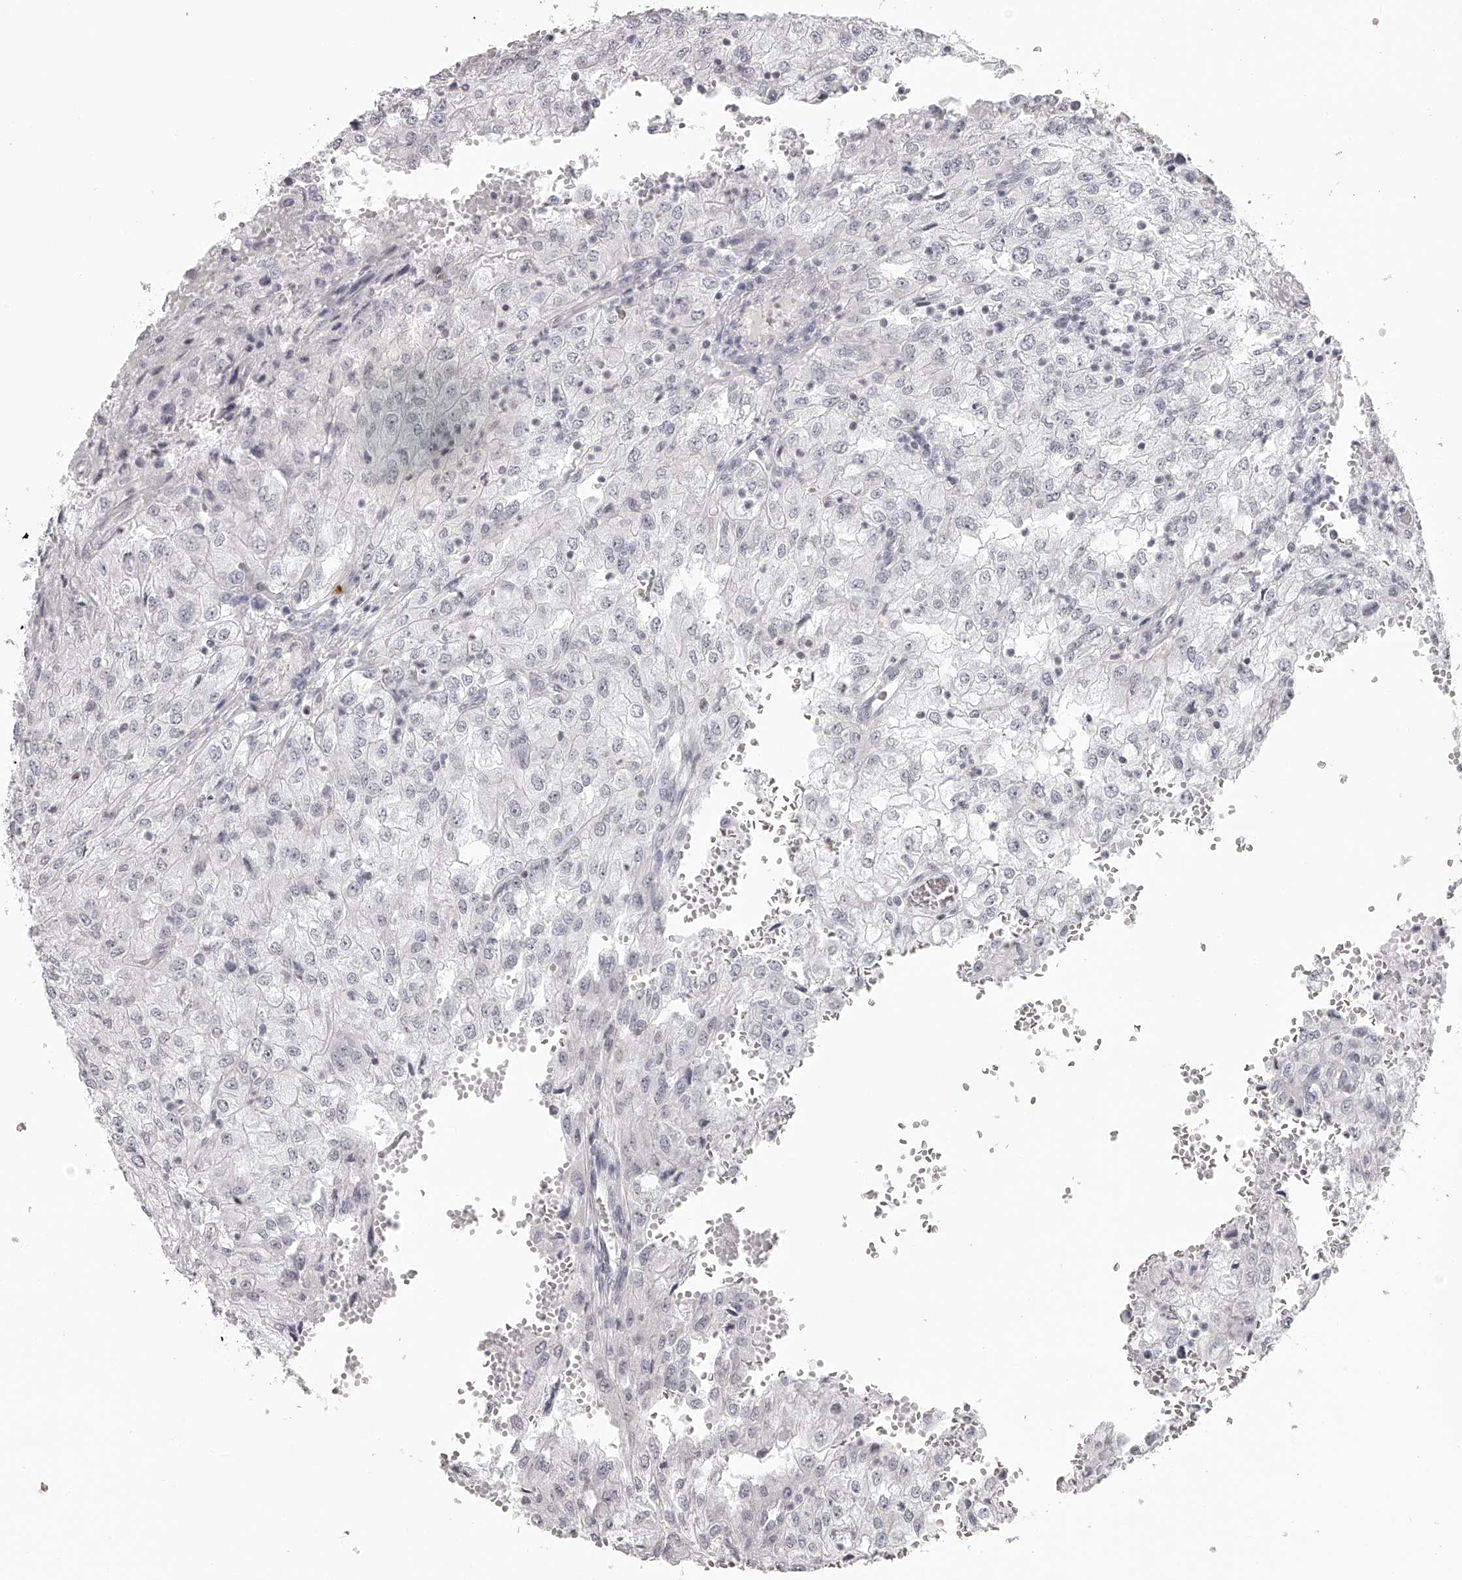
{"staining": {"intensity": "negative", "quantity": "none", "location": "none"}, "tissue": "renal cancer", "cell_type": "Tumor cells", "image_type": "cancer", "snomed": [{"axis": "morphology", "description": "Adenocarcinoma, NOS"}, {"axis": "topography", "description": "Kidney"}], "caption": "Immunohistochemistry of renal cancer shows no positivity in tumor cells.", "gene": "SEC11C", "patient": {"sex": "female", "age": 54}}